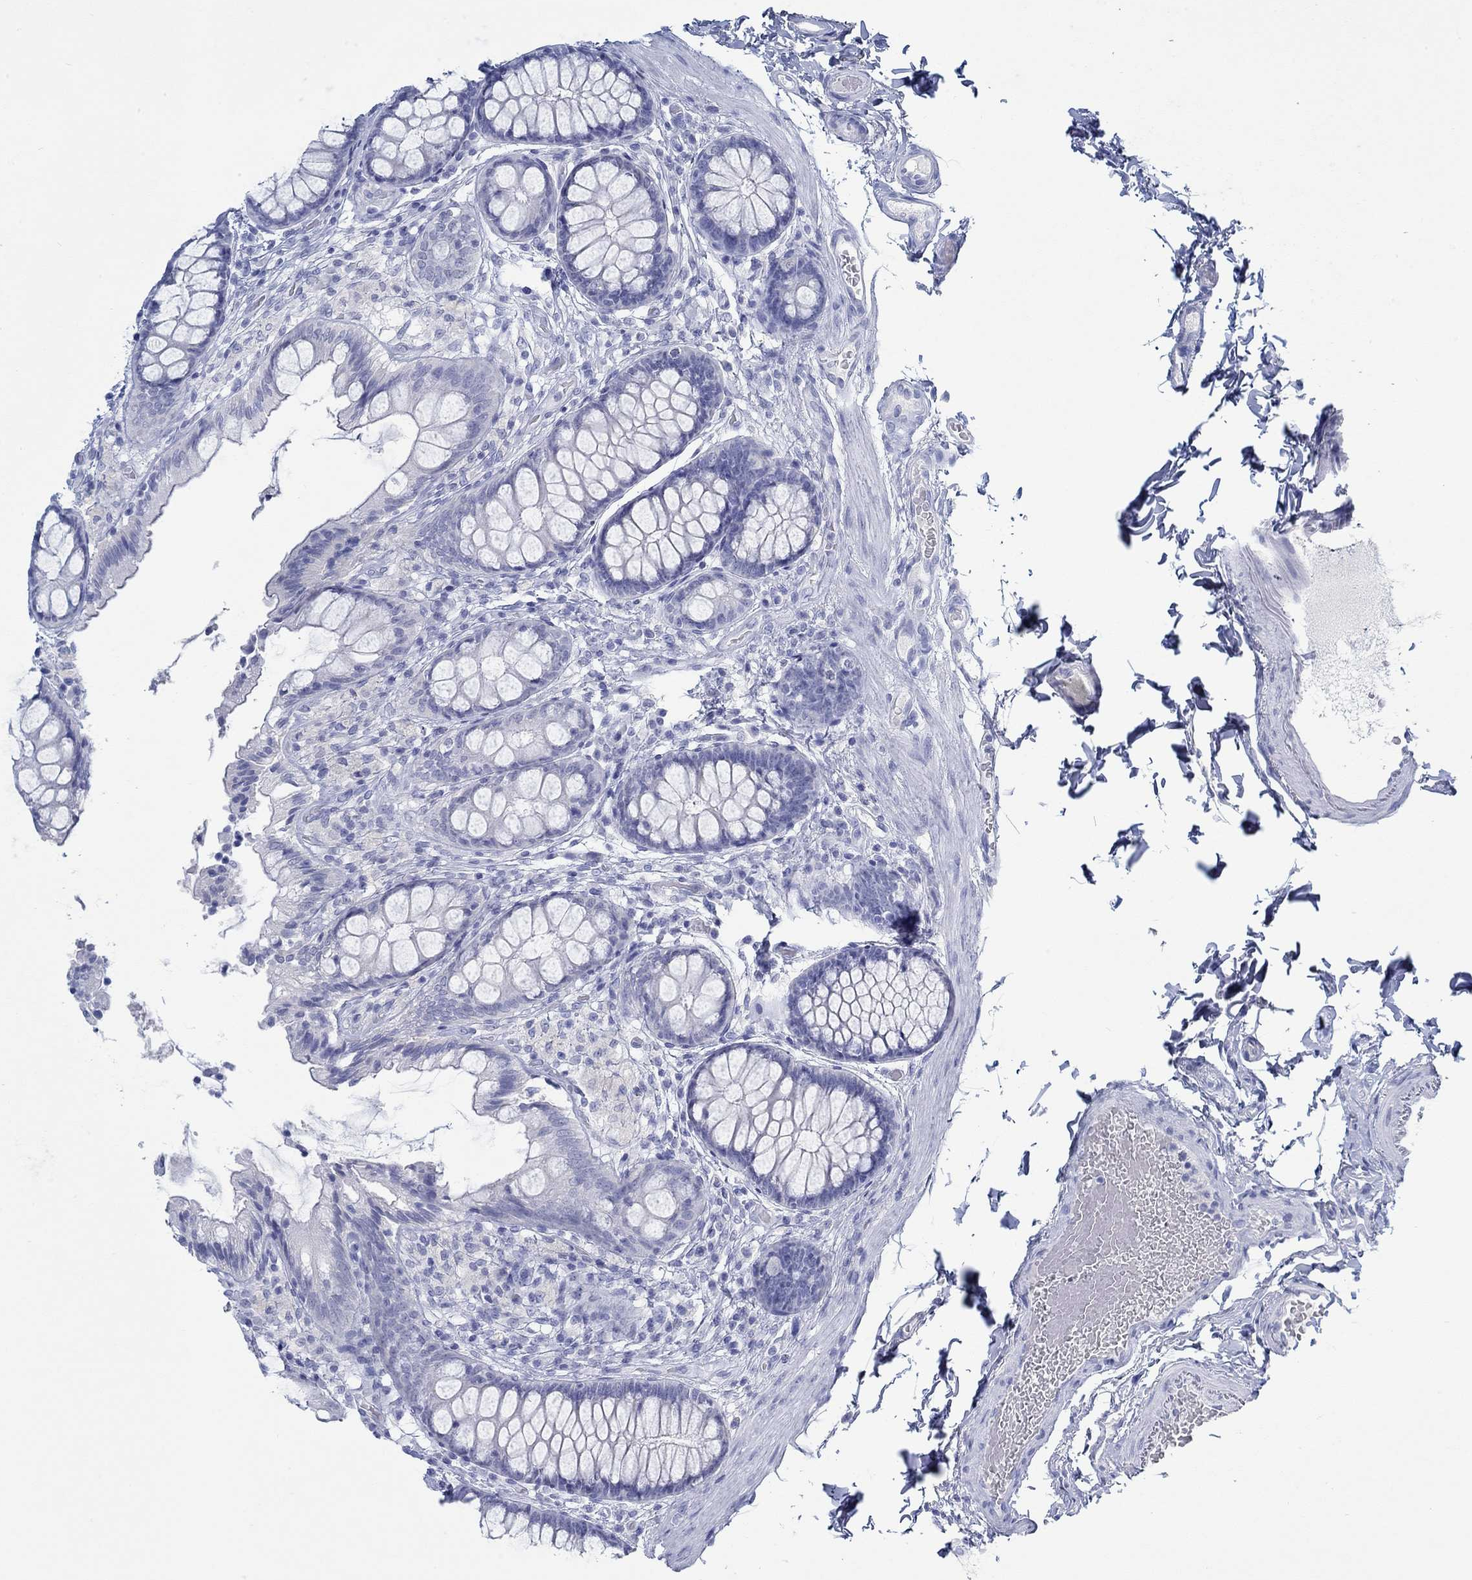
{"staining": {"intensity": "negative", "quantity": "none", "location": "none"}, "tissue": "colon", "cell_type": "Endothelial cells", "image_type": "normal", "snomed": [{"axis": "morphology", "description": "Normal tissue, NOS"}, {"axis": "topography", "description": "Colon"}], "caption": "High power microscopy histopathology image of an immunohistochemistry image of benign colon, revealing no significant staining in endothelial cells. (Stains: DAB IHC with hematoxylin counter stain, Microscopy: brightfield microscopy at high magnification).", "gene": "PAX9", "patient": {"sex": "female", "age": 86}}